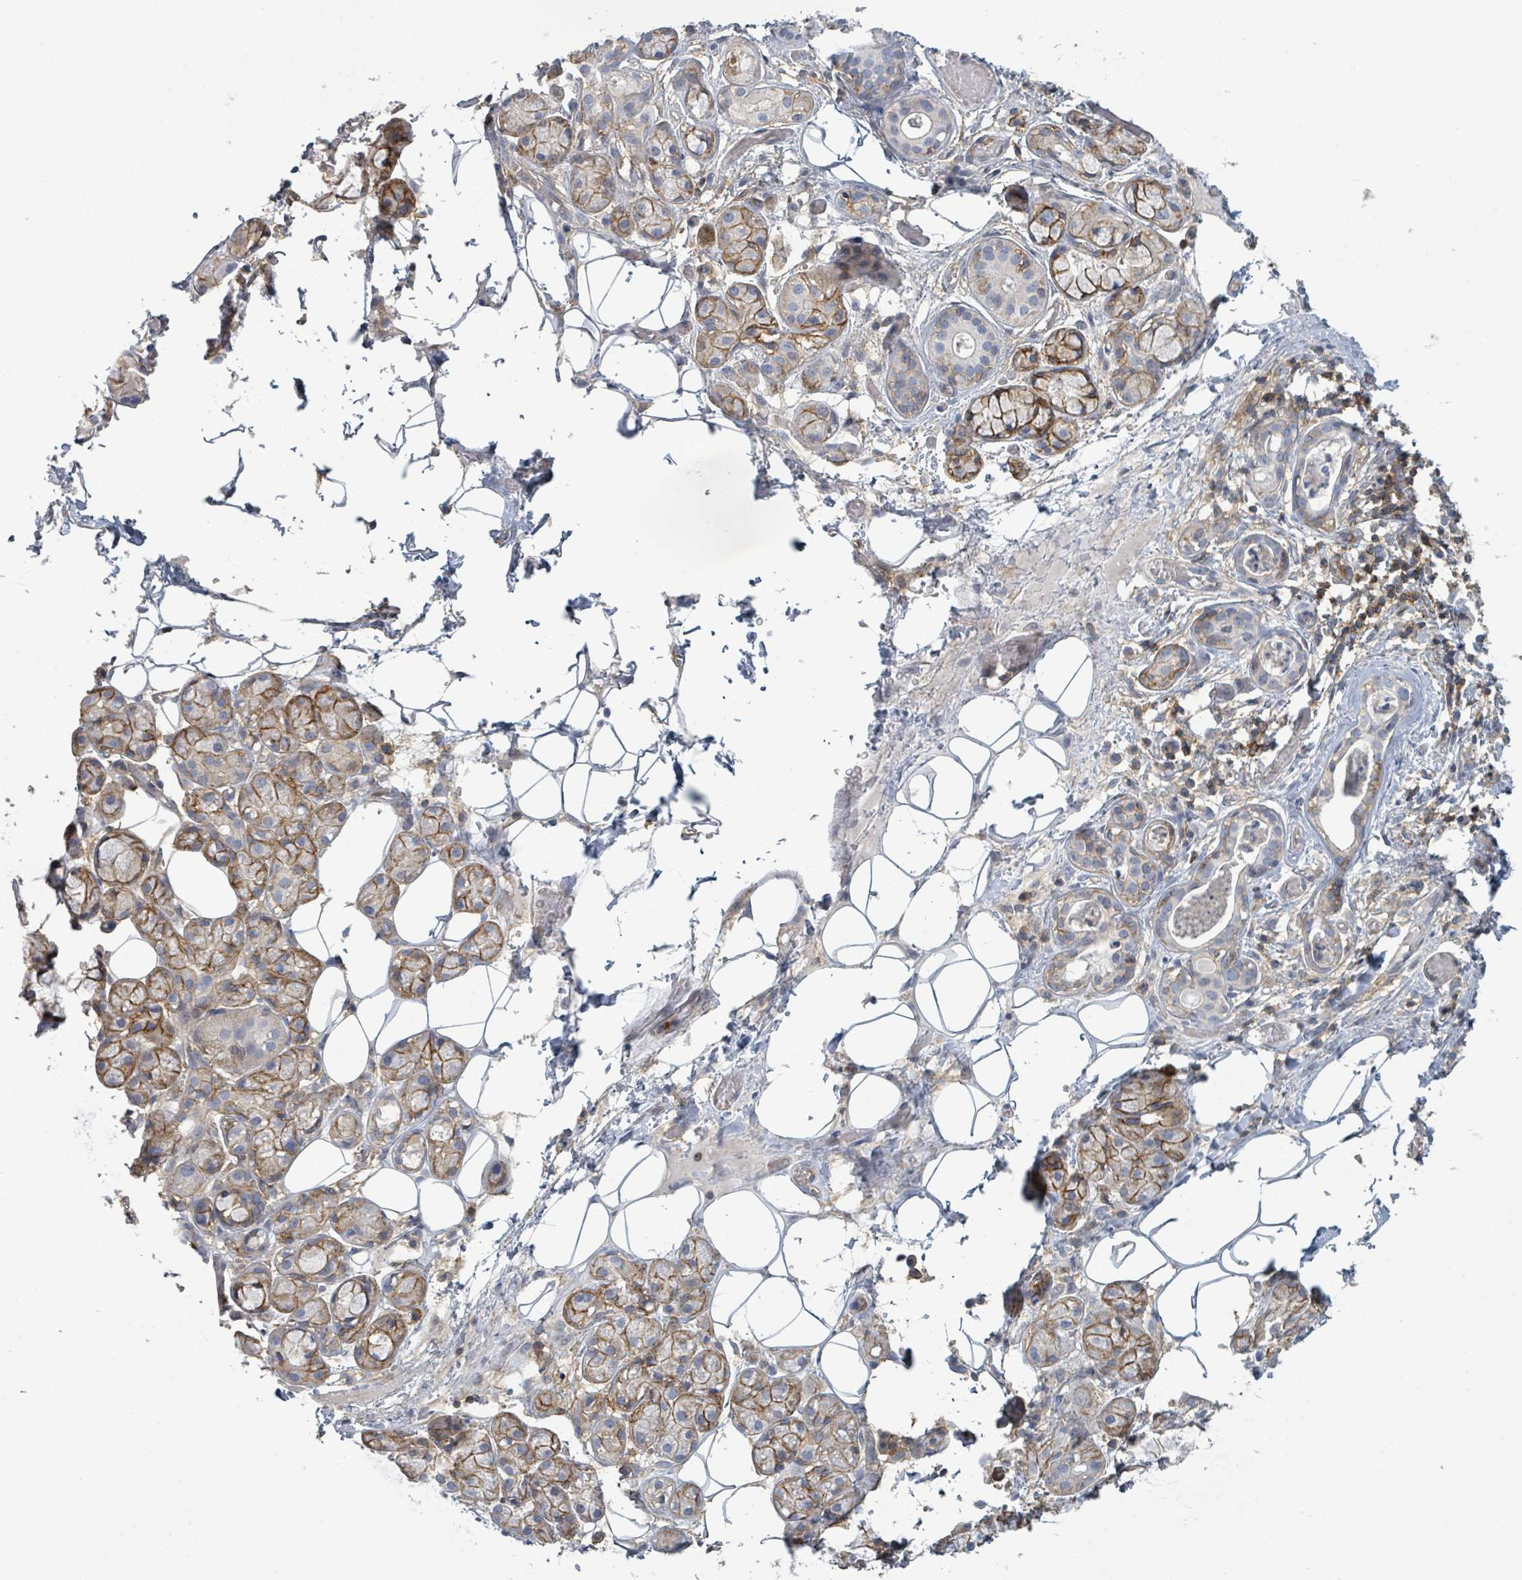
{"staining": {"intensity": "moderate", "quantity": ">75%", "location": "cytoplasmic/membranous"}, "tissue": "salivary gland", "cell_type": "Glandular cells", "image_type": "normal", "snomed": [{"axis": "morphology", "description": "Normal tissue, NOS"}, {"axis": "topography", "description": "Salivary gland"}], "caption": "Salivary gland stained with DAB immunohistochemistry (IHC) demonstrates medium levels of moderate cytoplasmic/membranous staining in about >75% of glandular cells.", "gene": "TNFRSF14", "patient": {"sex": "male", "age": 82}}